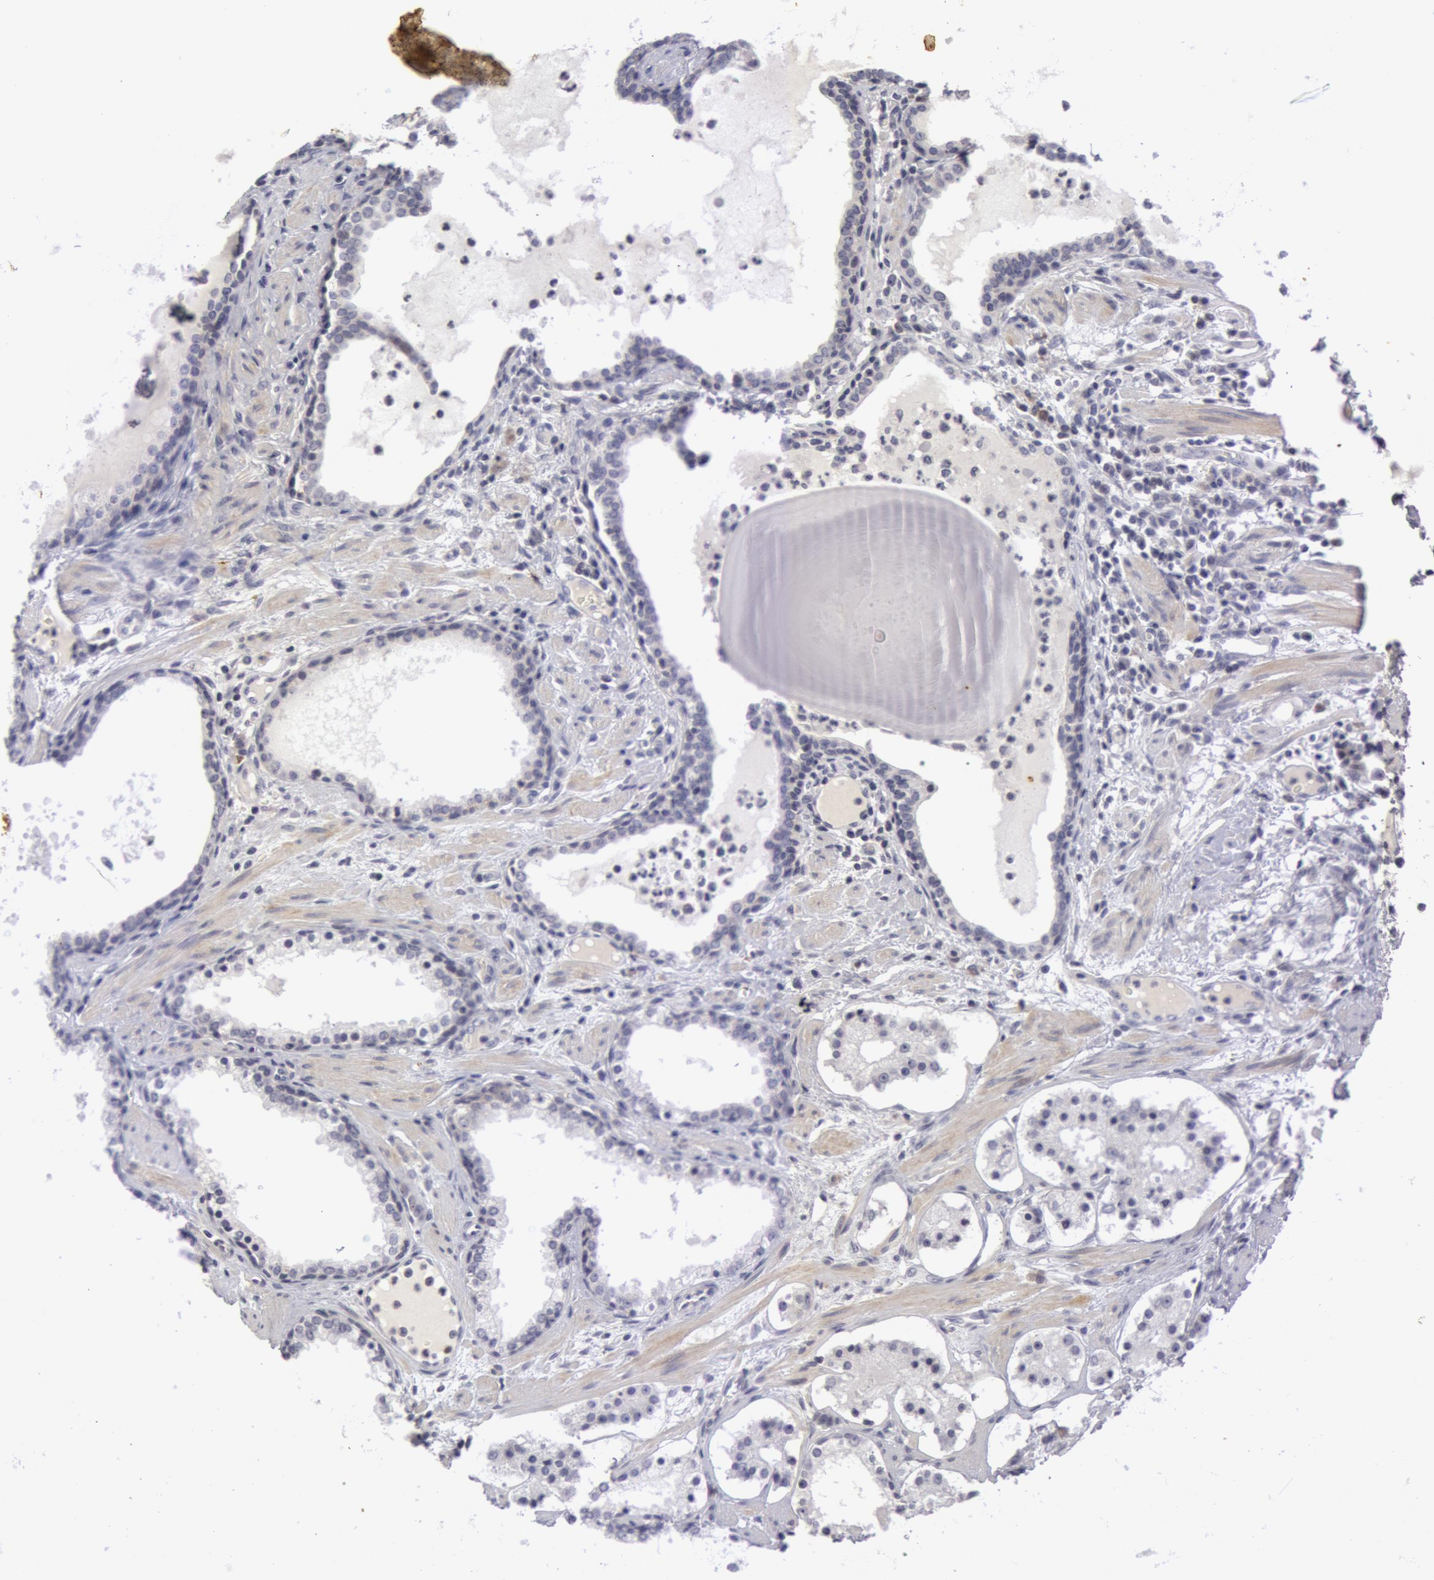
{"staining": {"intensity": "negative", "quantity": "none", "location": "none"}, "tissue": "prostate cancer", "cell_type": "Tumor cells", "image_type": "cancer", "snomed": [{"axis": "morphology", "description": "Adenocarcinoma, Medium grade"}, {"axis": "topography", "description": "Prostate"}], "caption": "Tumor cells are negative for protein expression in human prostate cancer (adenocarcinoma (medium-grade)).", "gene": "NLGN4X", "patient": {"sex": "male", "age": 73}}